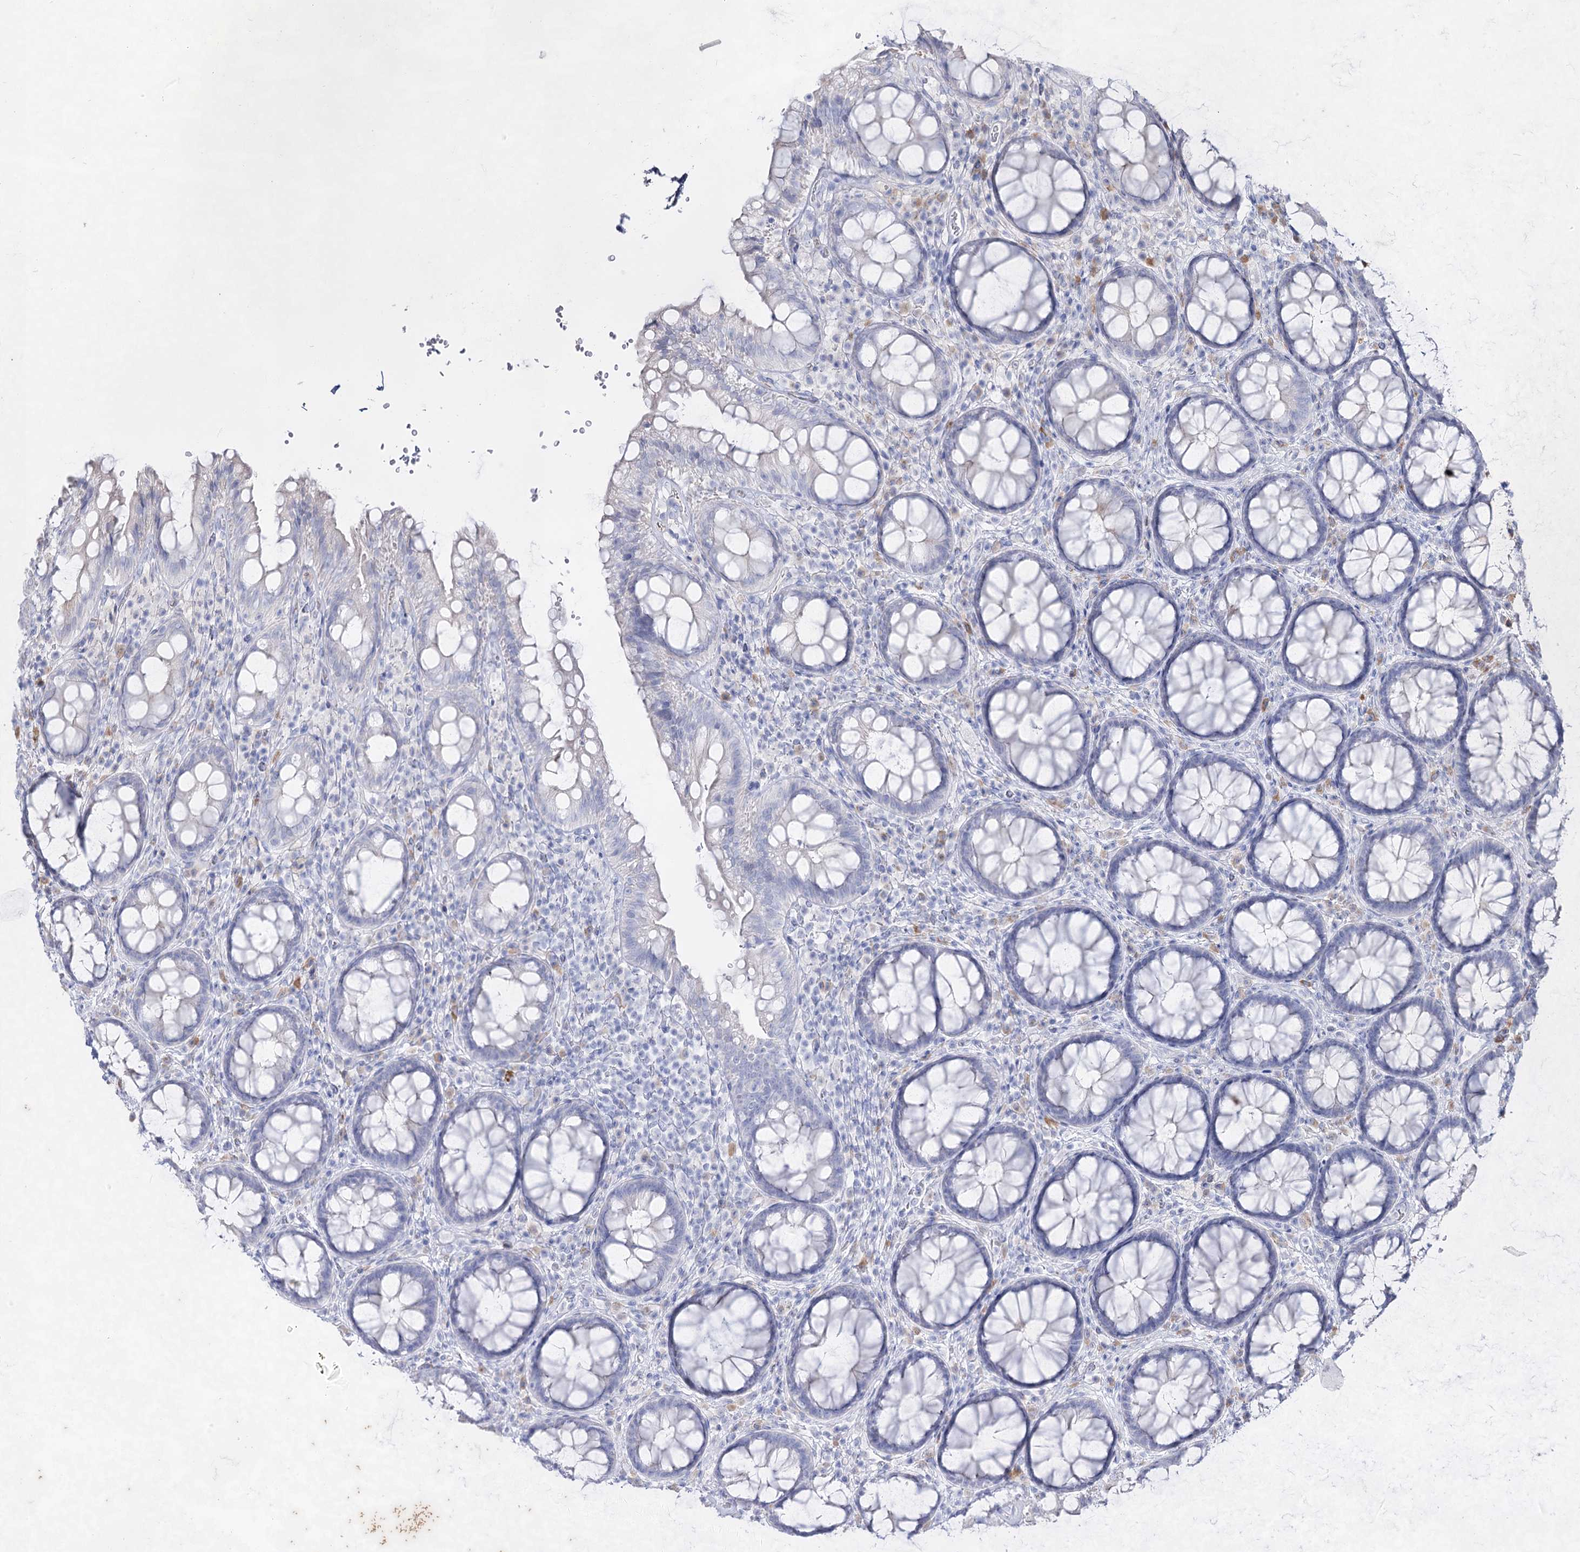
{"staining": {"intensity": "negative", "quantity": "none", "location": "none"}, "tissue": "rectum", "cell_type": "Glandular cells", "image_type": "normal", "snomed": [{"axis": "morphology", "description": "Normal tissue, NOS"}, {"axis": "topography", "description": "Rectum"}], "caption": "A histopathology image of rectum stained for a protein exhibits no brown staining in glandular cells. (Brightfield microscopy of DAB immunohistochemistry (IHC) at high magnification).", "gene": "ACRV1", "patient": {"sex": "male", "age": 83}}